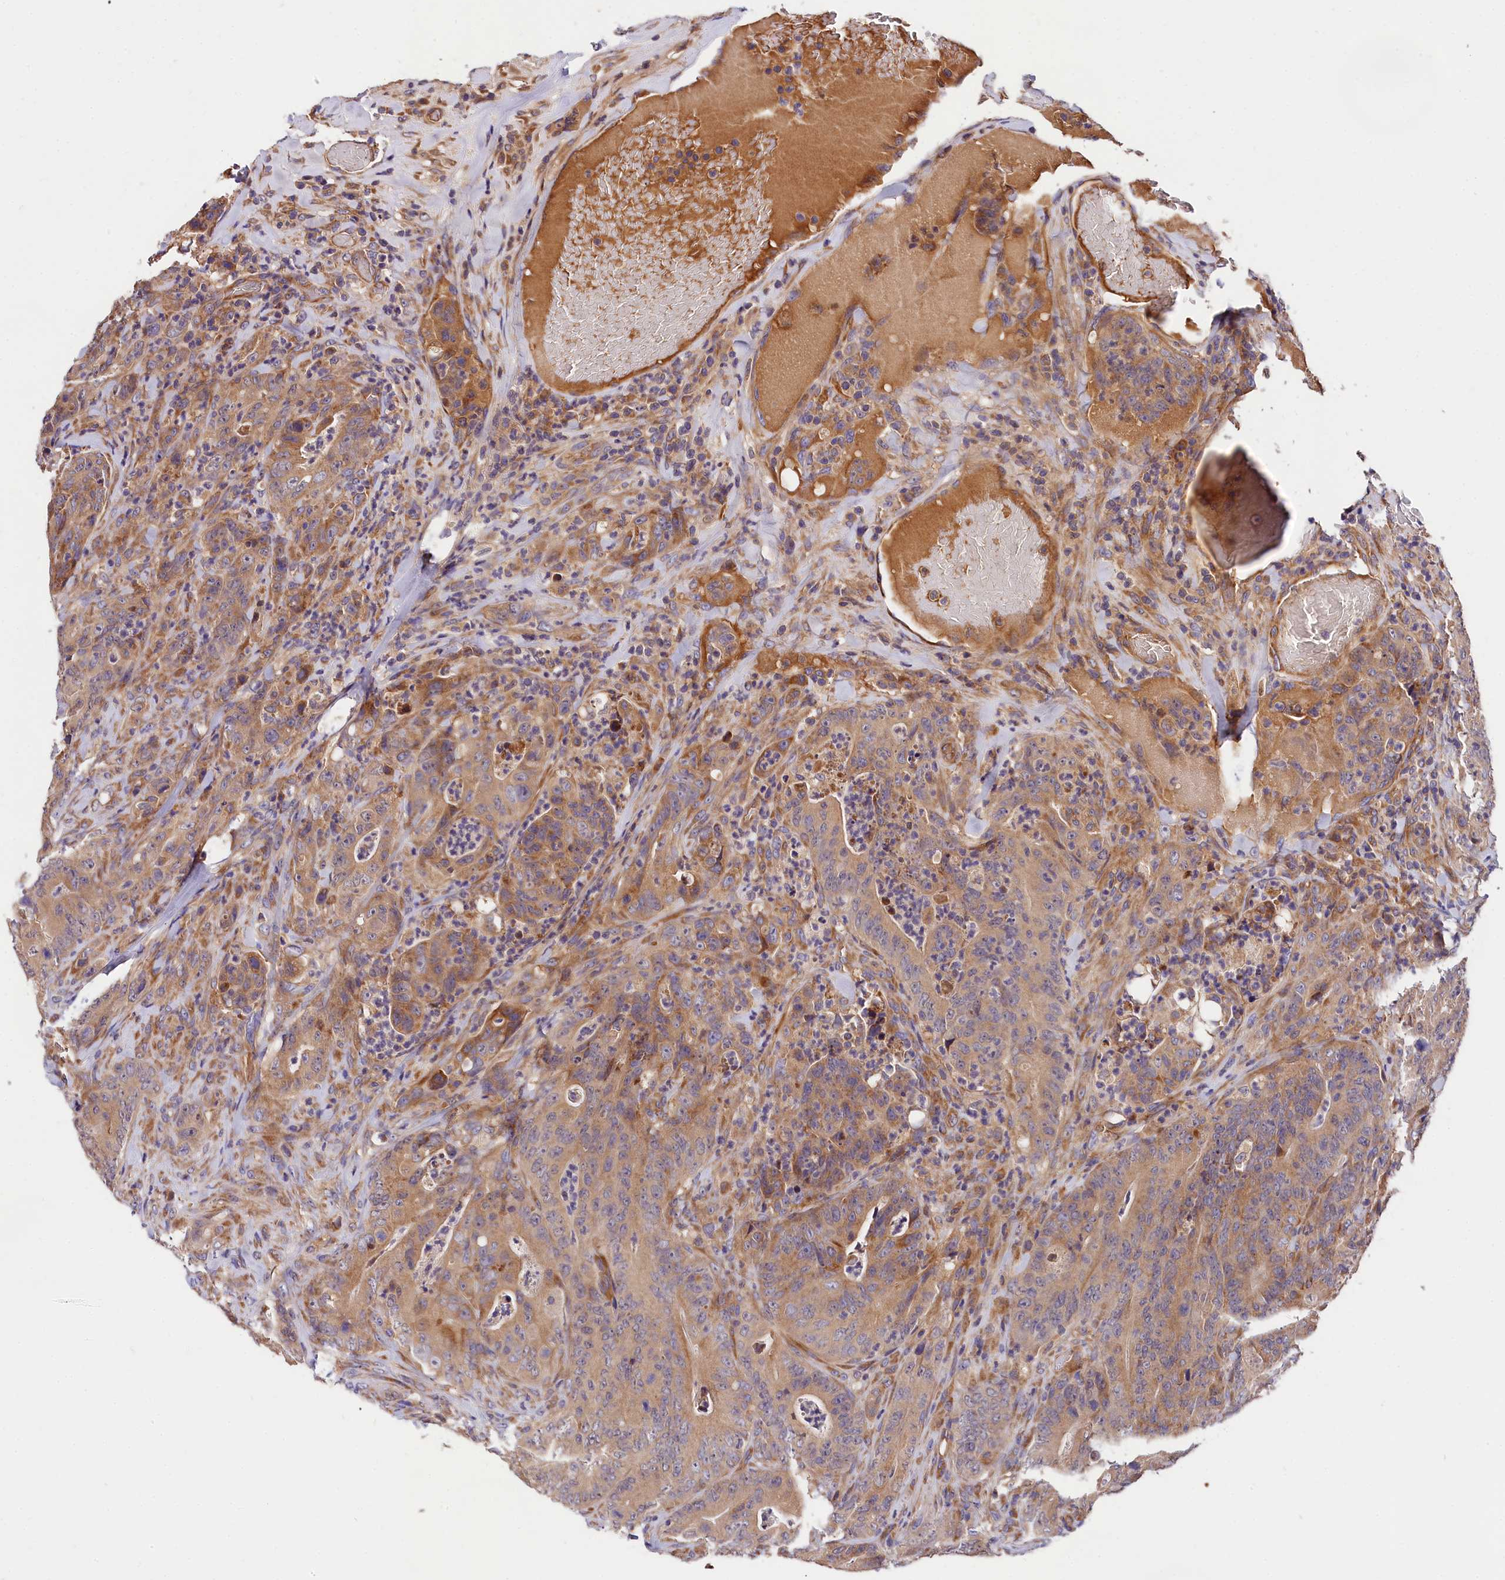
{"staining": {"intensity": "moderate", "quantity": ">75%", "location": "cytoplasmic/membranous"}, "tissue": "colorectal cancer", "cell_type": "Tumor cells", "image_type": "cancer", "snomed": [{"axis": "morphology", "description": "Normal tissue, NOS"}, {"axis": "topography", "description": "Colon"}], "caption": "Colorectal cancer stained for a protein reveals moderate cytoplasmic/membranous positivity in tumor cells.", "gene": "SPG11", "patient": {"sex": "female", "age": 82}}